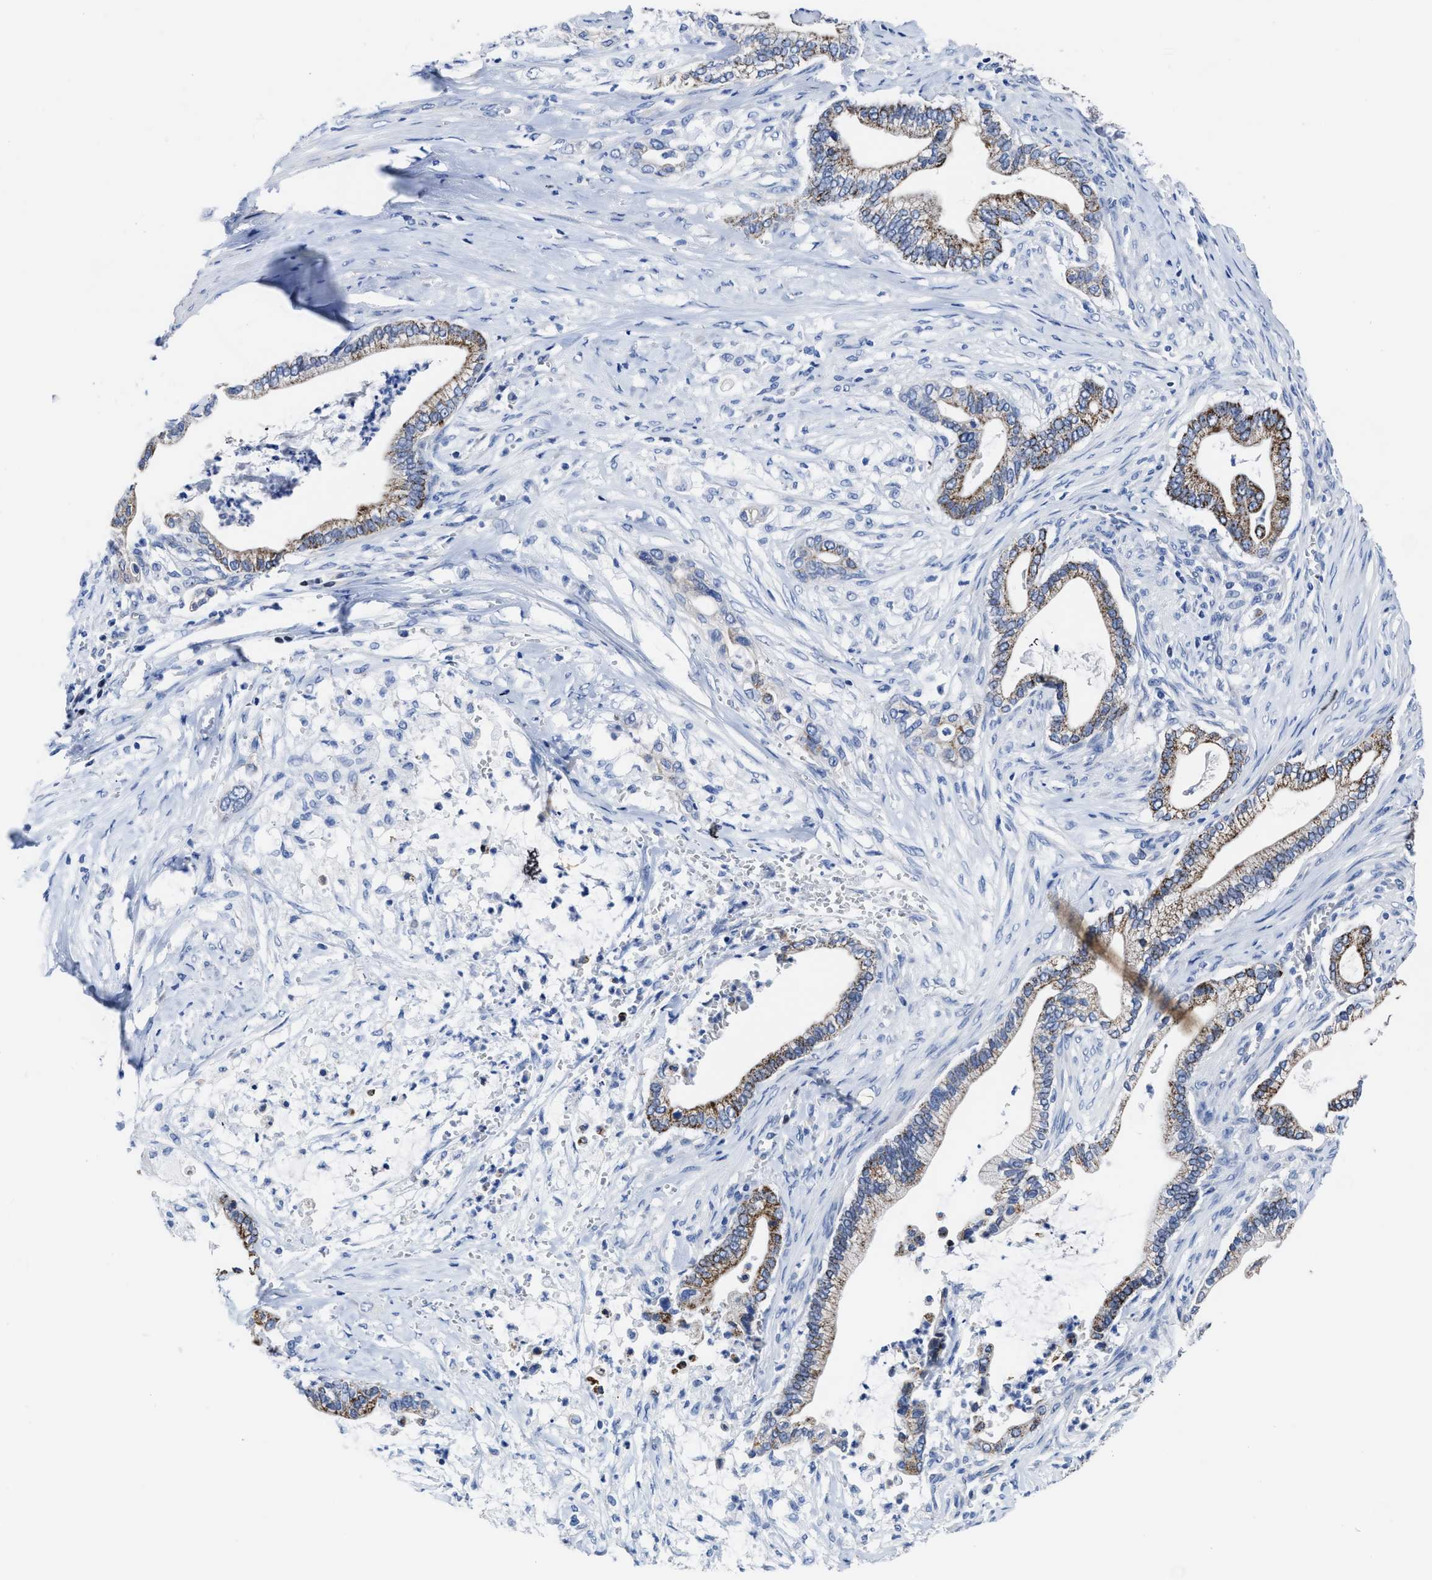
{"staining": {"intensity": "moderate", "quantity": ">75%", "location": "cytoplasmic/membranous"}, "tissue": "pancreatic cancer", "cell_type": "Tumor cells", "image_type": "cancer", "snomed": [{"axis": "morphology", "description": "Adenocarcinoma, NOS"}, {"axis": "topography", "description": "Pancreas"}], "caption": "Protein analysis of pancreatic cancer tissue displays moderate cytoplasmic/membranous positivity in about >75% of tumor cells. (DAB IHC, brown staining for protein, blue staining for nuclei).", "gene": "KCNMB3", "patient": {"sex": "male", "age": 69}}